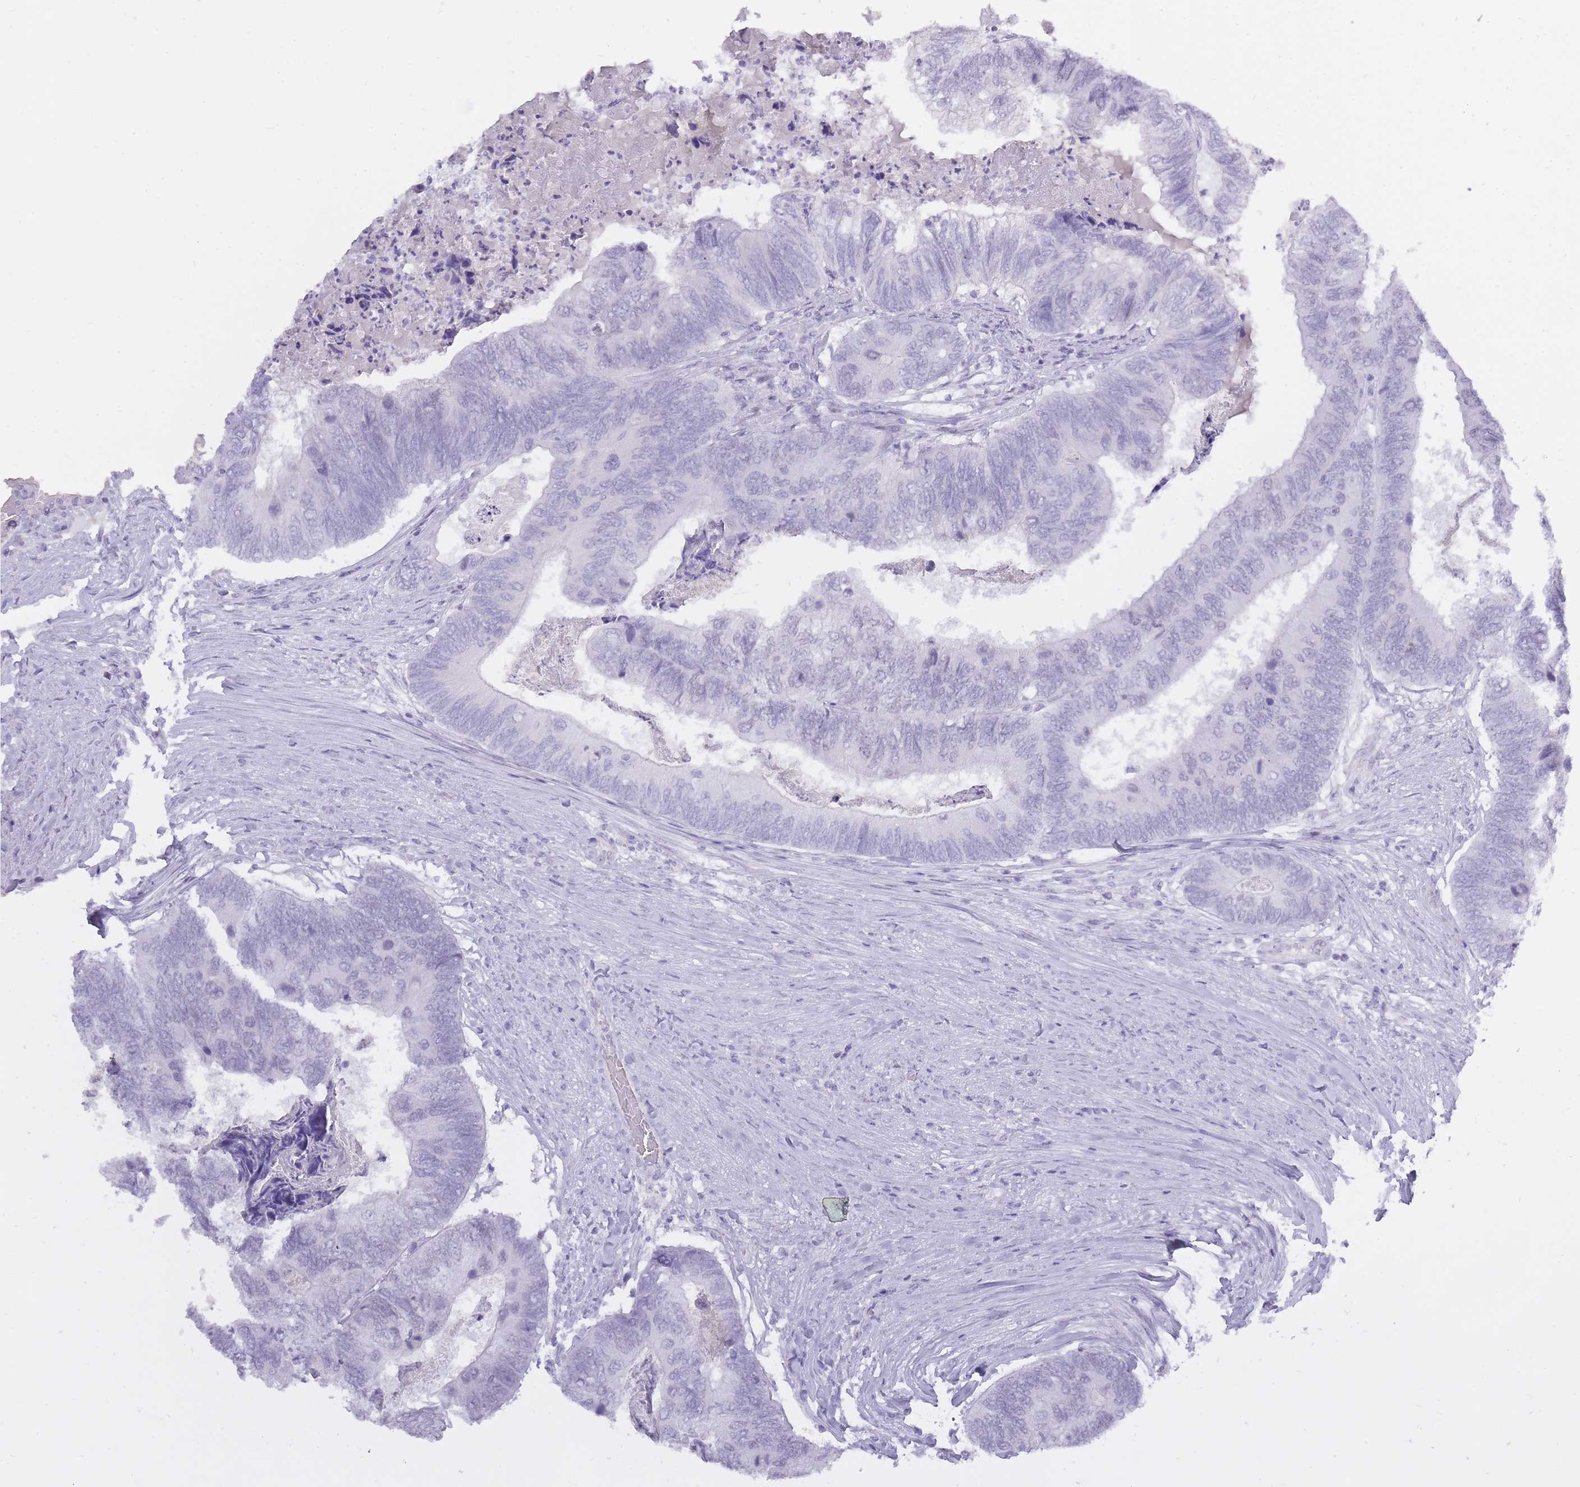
{"staining": {"intensity": "negative", "quantity": "none", "location": "none"}, "tissue": "colorectal cancer", "cell_type": "Tumor cells", "image_type": "cancer", "snomed": [{"axis": "morphology", "description": "Adenocarcinoma, NOS"}, {"axis": "topography", "description": "Colon"}], "caption": "Colorectal cancer was stained to show a protein in brown. There is no significant expression in tumor cells.", "gene": "BDKRB2", "patient": {"sex": "female", "age": 67}}